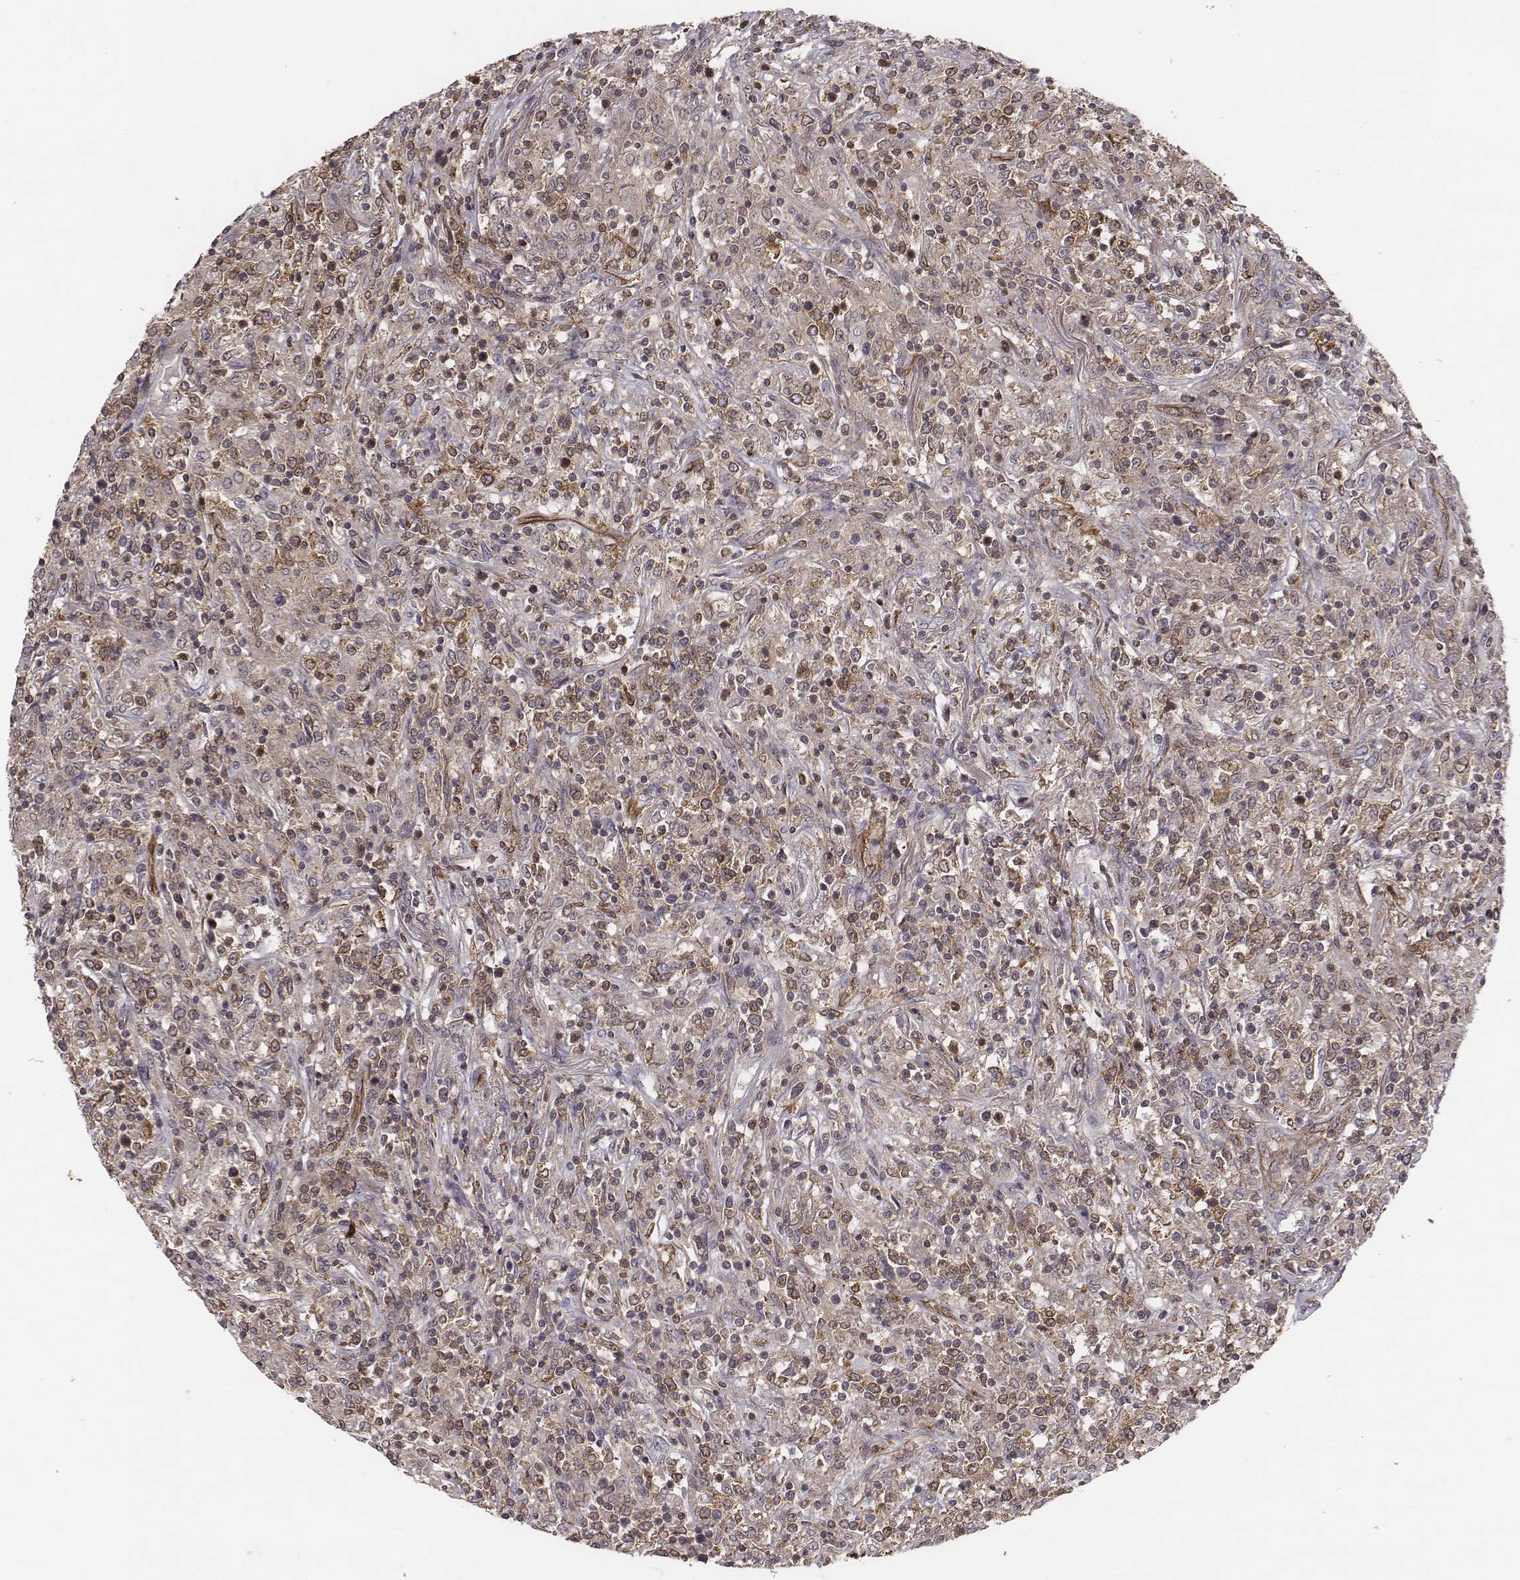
{"staining": {"intensity": "moderate", "quantity": "25%-75%", "location": "cytoplasmic/membranous"}, "tissue": "lymphoma", "cell_type": "Tumor cells", "image_type": "cancer", "snomed": [{"axis": "morphology", "description": "Malignant lymphoma, non-Hodgkin's type, High grade"}, {"axis": "topography", "description": "Lung"}], "caption": "Moderate cytoplasmic/membranous expression is present in about 25%-75% of tumor cells in high-grade malignant lymphoma, non-Hodgkin's type. (IHC, brightfield microscopy, high magnification).", "gene": "PTPRG", "patient": {"sex": "male", "age": 79}}